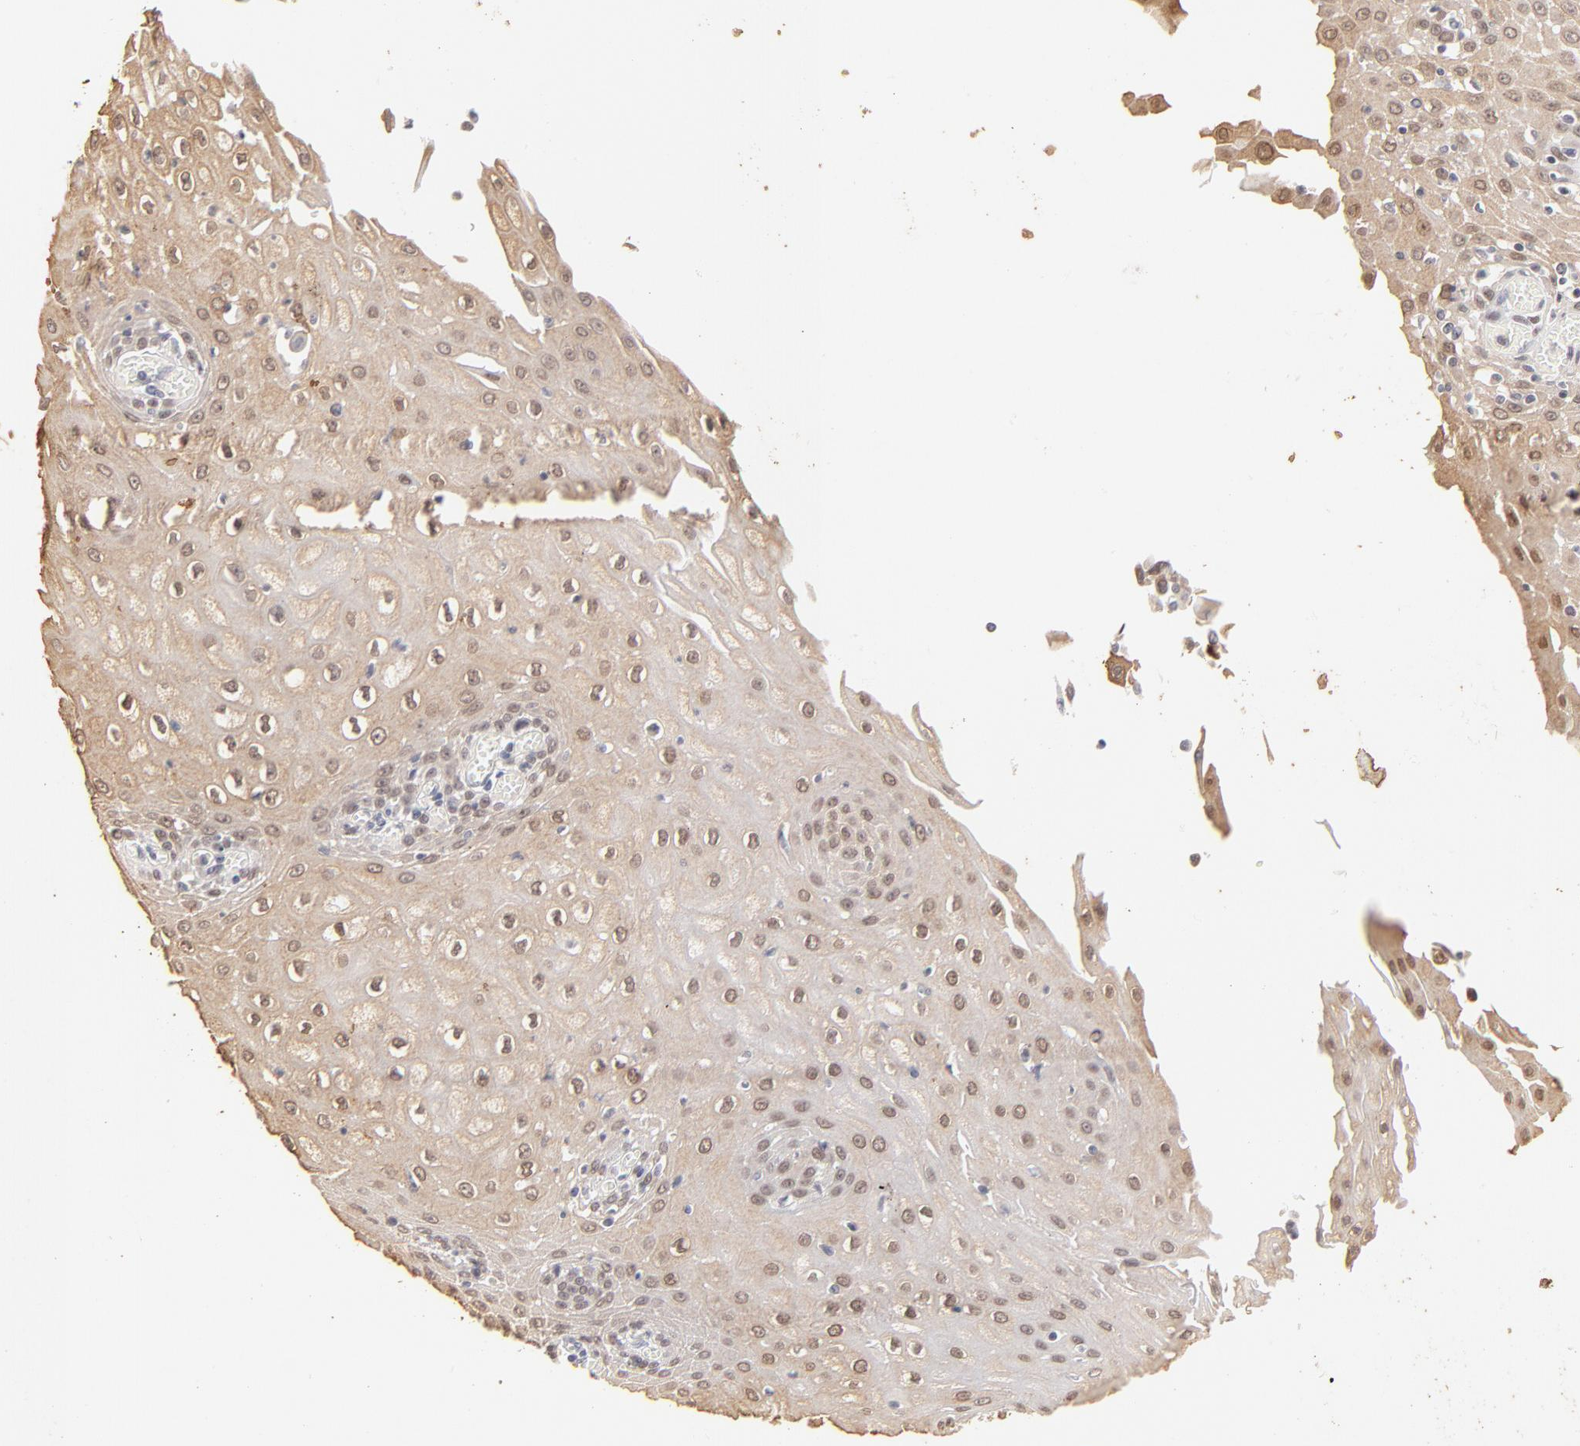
{"staining": {"intensity": "weak", "quantity": ">75%", "location": "cytoplasmic/membranous,nuclear"}, "tissue": "esophagus", "cell_type": "Squamous epithelial cells", "image_type": "normal", "snomed": [{"axis": "morphology", "description": "Normal tissue, NOS"}, {"axis": "morphology", "description": "Squamous cell carcinoma, NOS"}, {"axis": "topography", "description": "Esophagus"}], "caption": "Protein expression analysis of benign human esophagus reveals weak cytoplasmic/membranous,nuclear expression in about >75% of squamous epithelial cells.", "gene": "PBX1", "patient": {"sex": "male", "age": 65}}